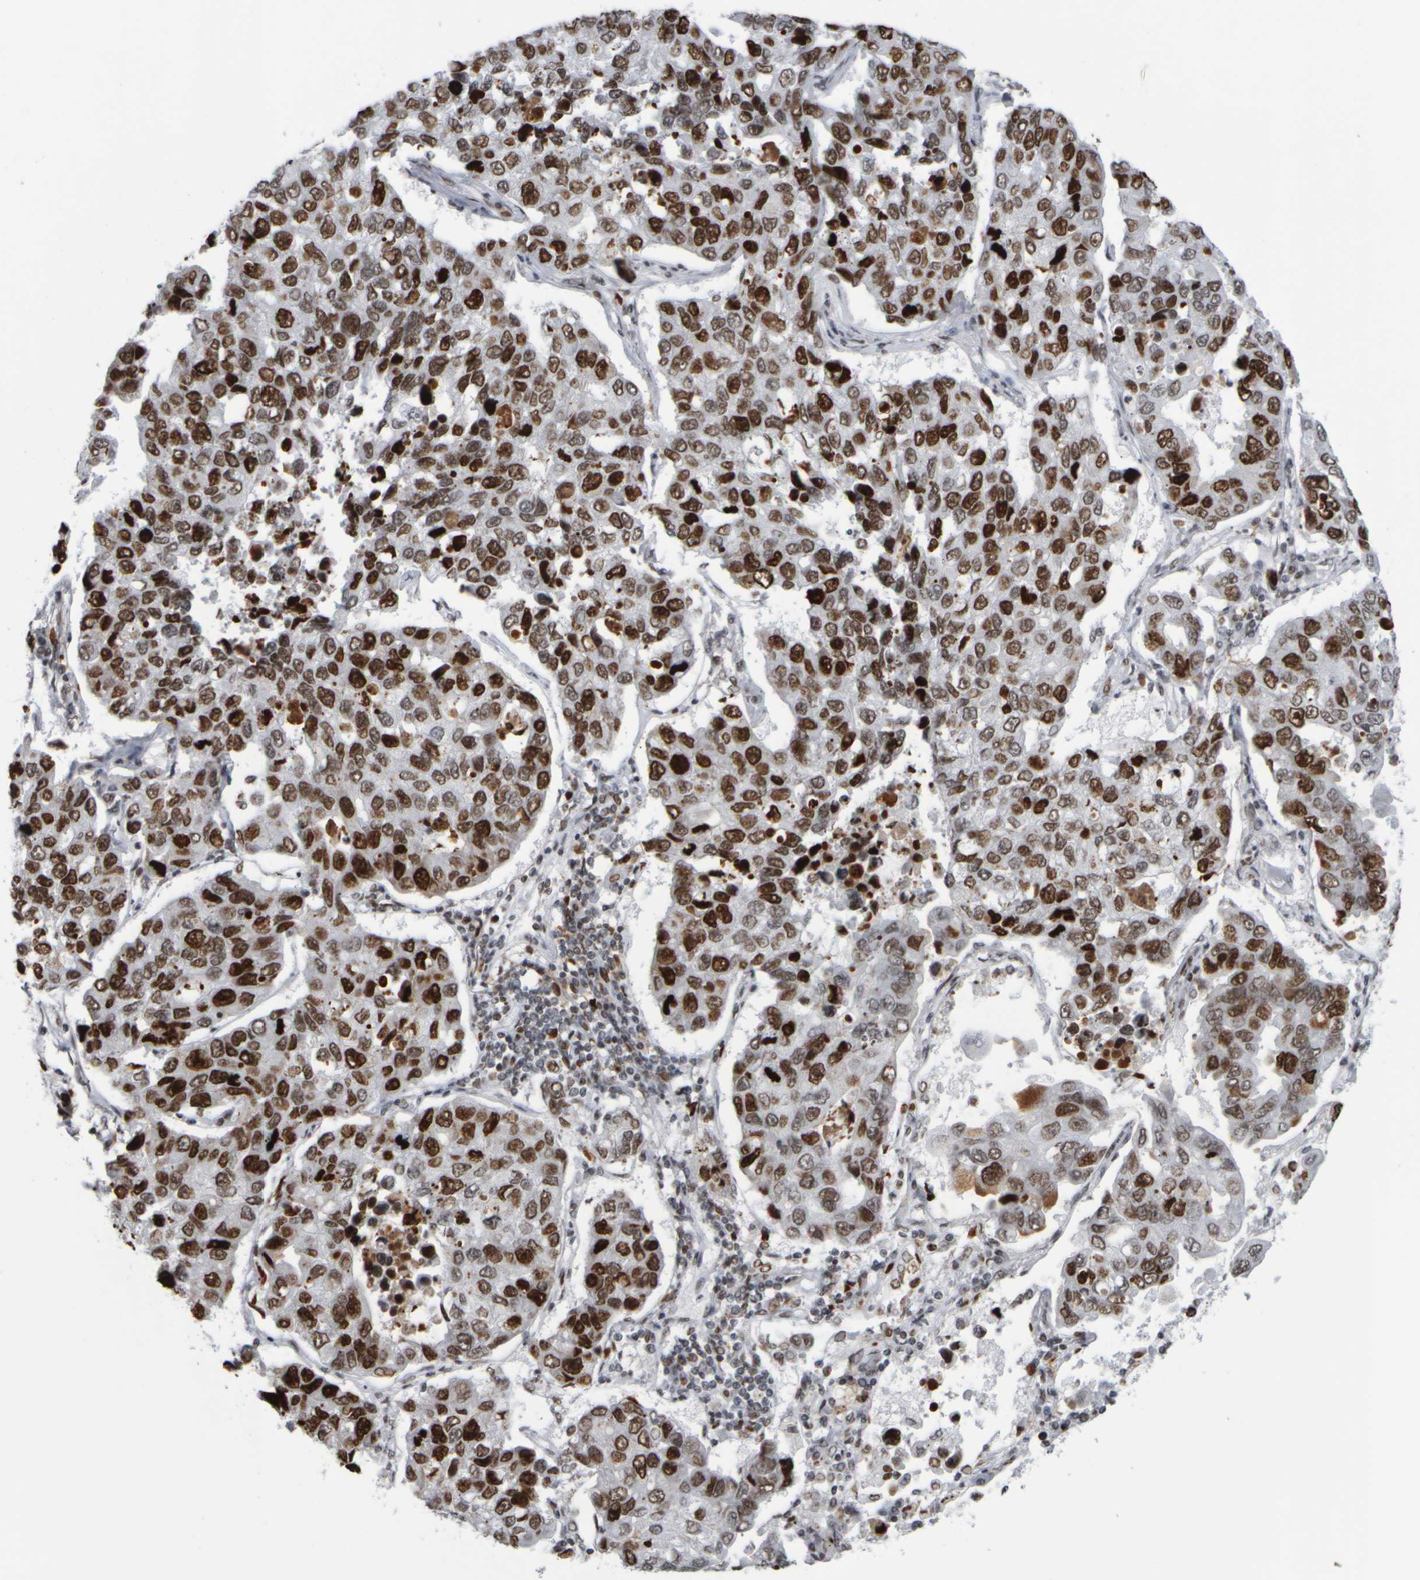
{"staining": {"intensity": "strong", "quantity": ">75%", "location": "nuclear"}, "tissue": "lung cancer", "cell_type": "Tumor cells", "image_type": "cancer", "snomed": [{"axis": "morphology", "description": "Adenocarcinoma, NOS"}, {"axis": "topography", "description": "Lung"}], "caption": "Protein expression analysis of adenocarcinoma (lung) shows strong nuclear expression in approximately >75% of tumor cells.", "gene": "TOP2B", "patient": {"sex": "male", "age": 64}}